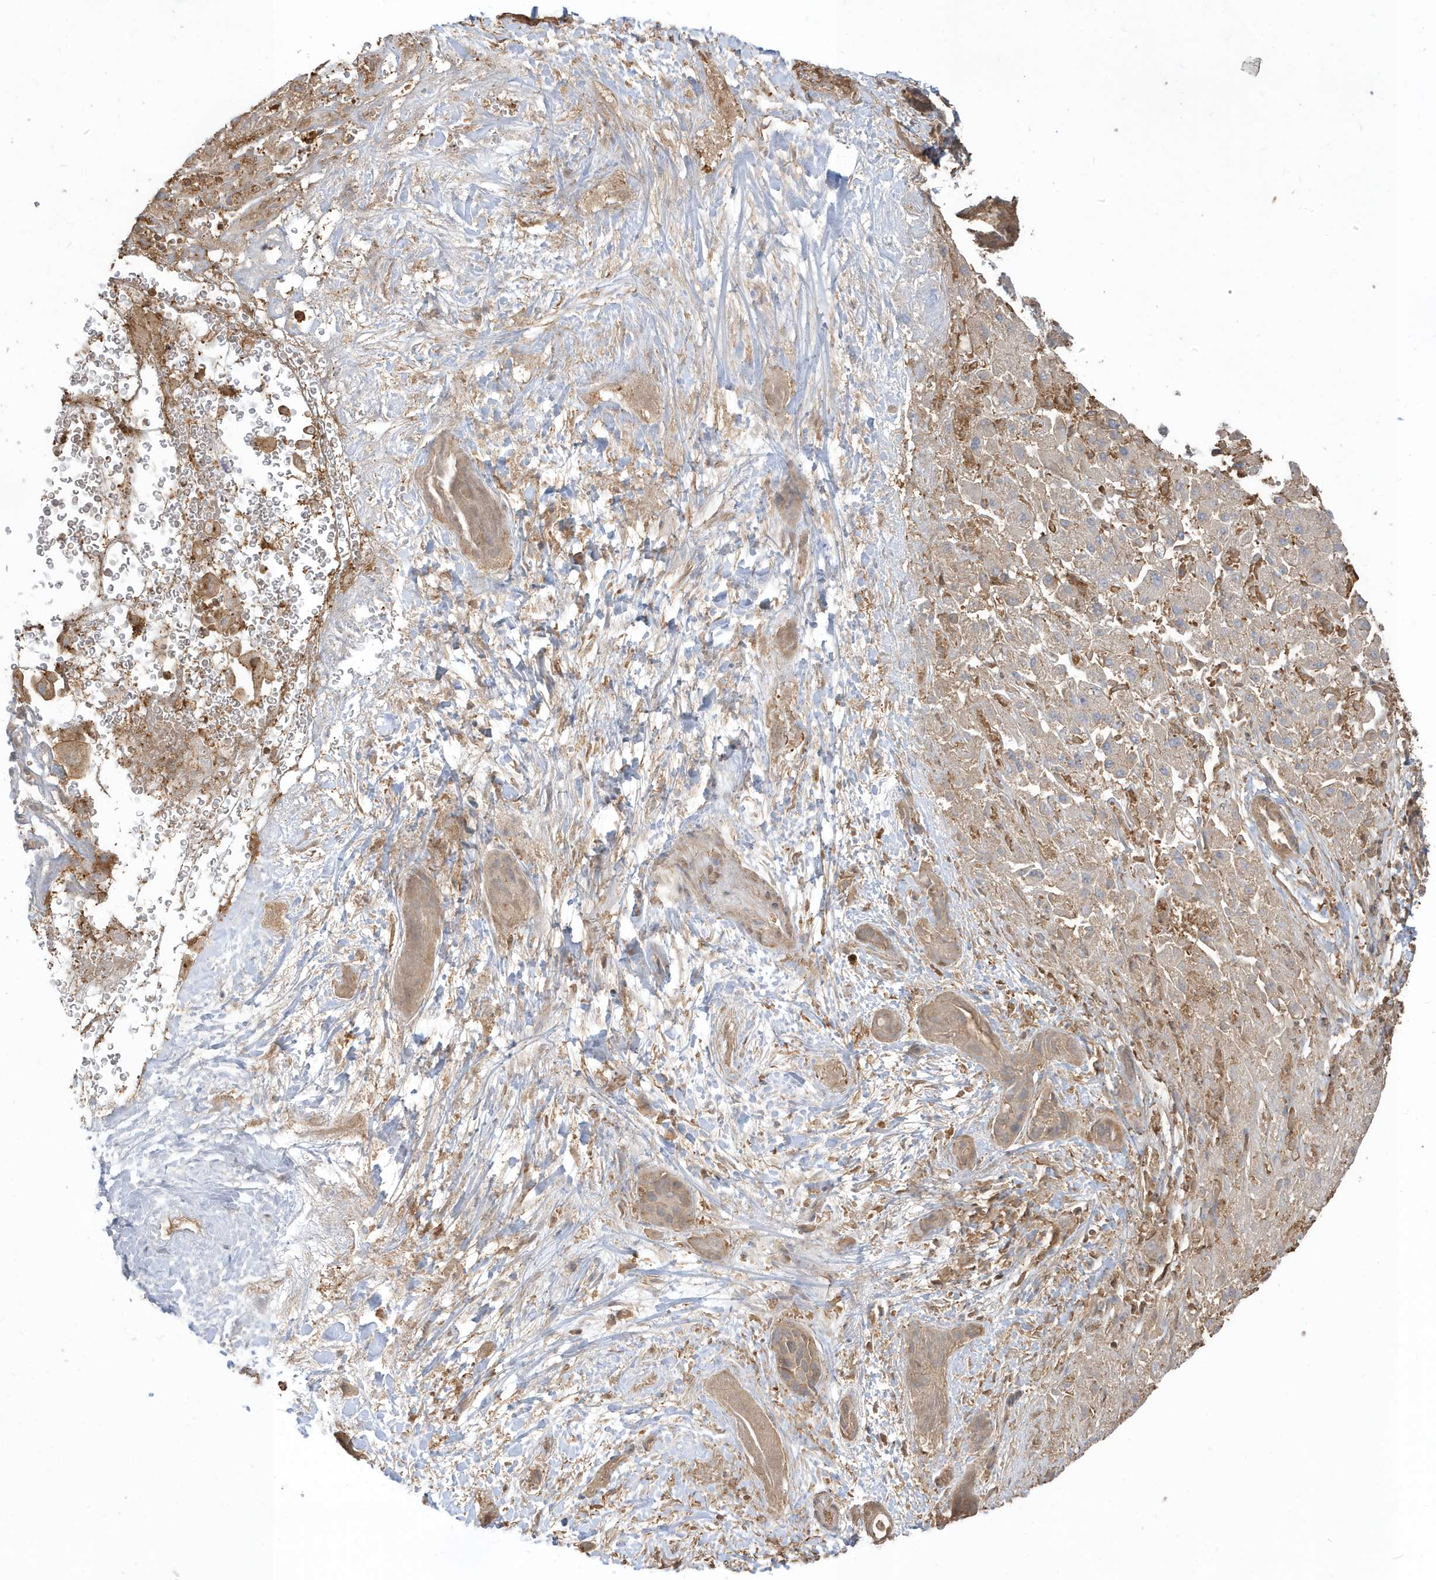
{"staining": {"intensity": "weak", "quantity": ">75%", "location": "cytoplasmic/membranous"}, "tissue": "liver cancer", "cell_type": "Tumor cells", "image_type": "cancer", "snomed": [{"axis": "morphology", "description": "Cholangiocarcinoma"}, {"axis": "topography", "description": "Liver"}], "caption": "Human cholangiocarcinoma (liver) stained with a protein marker demonstrates weak staining in tumor cells.", "gene": "ZBTB8A", "patient": {"sex": "female", "age": 52}}